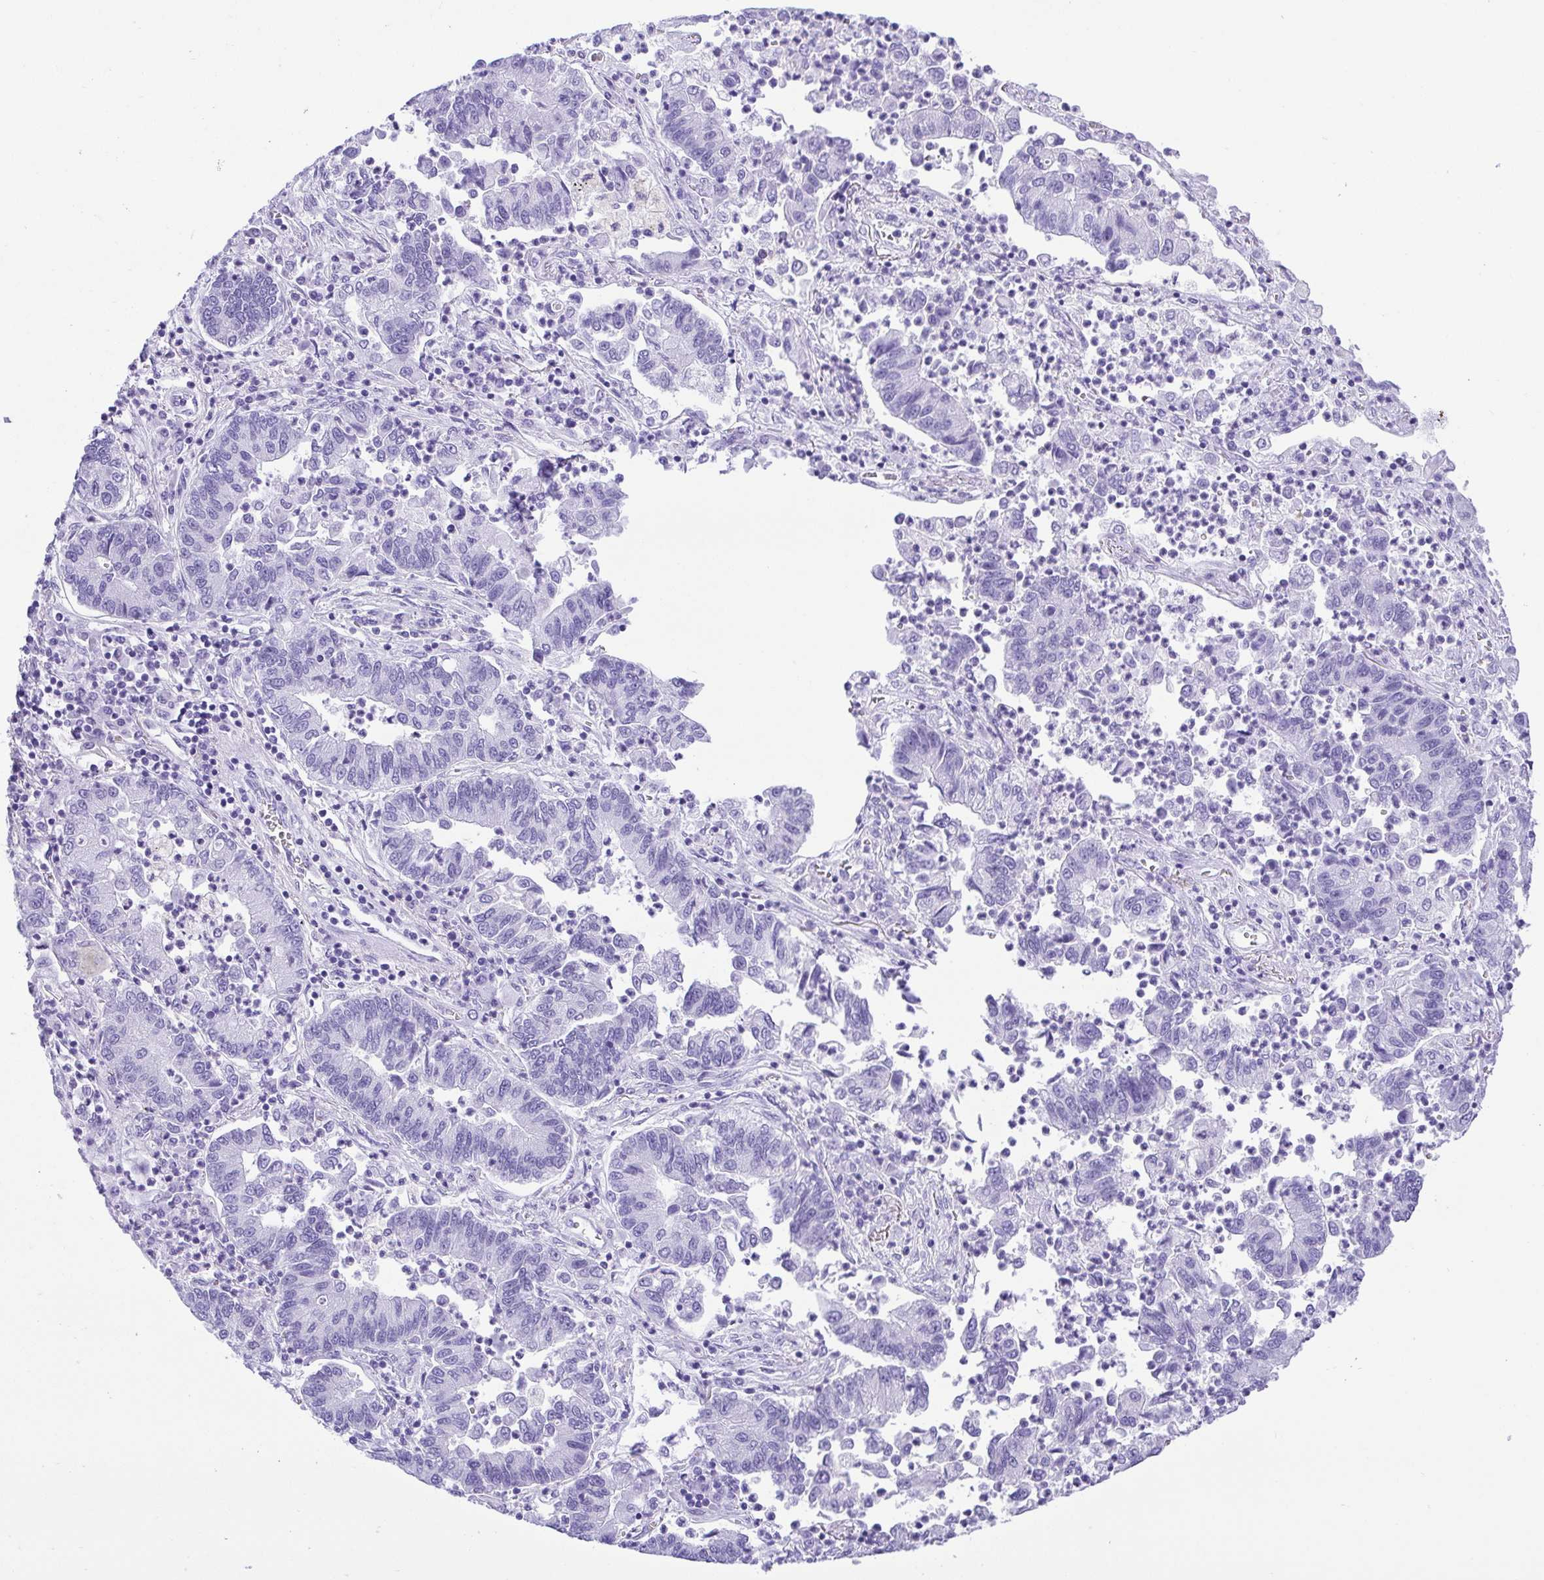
{"staining": {"intensity": "negative", "quantity": "none", "location": "none"}, "tissue": "lung cancer", "cell_type": "Tumor cells", "image_type": "cancer", "snomed": [{"axis": "morphology", "description": "Adenocarcinoma, NOS"}, {"axis": "topography", "description": "Lung"}], "caption": "Protein analysis of adenocarcinoma (lung) displays no significant staining in tumor cells.", "gene": "CDSN", "patient": {"sex": "female", "age": 57}}